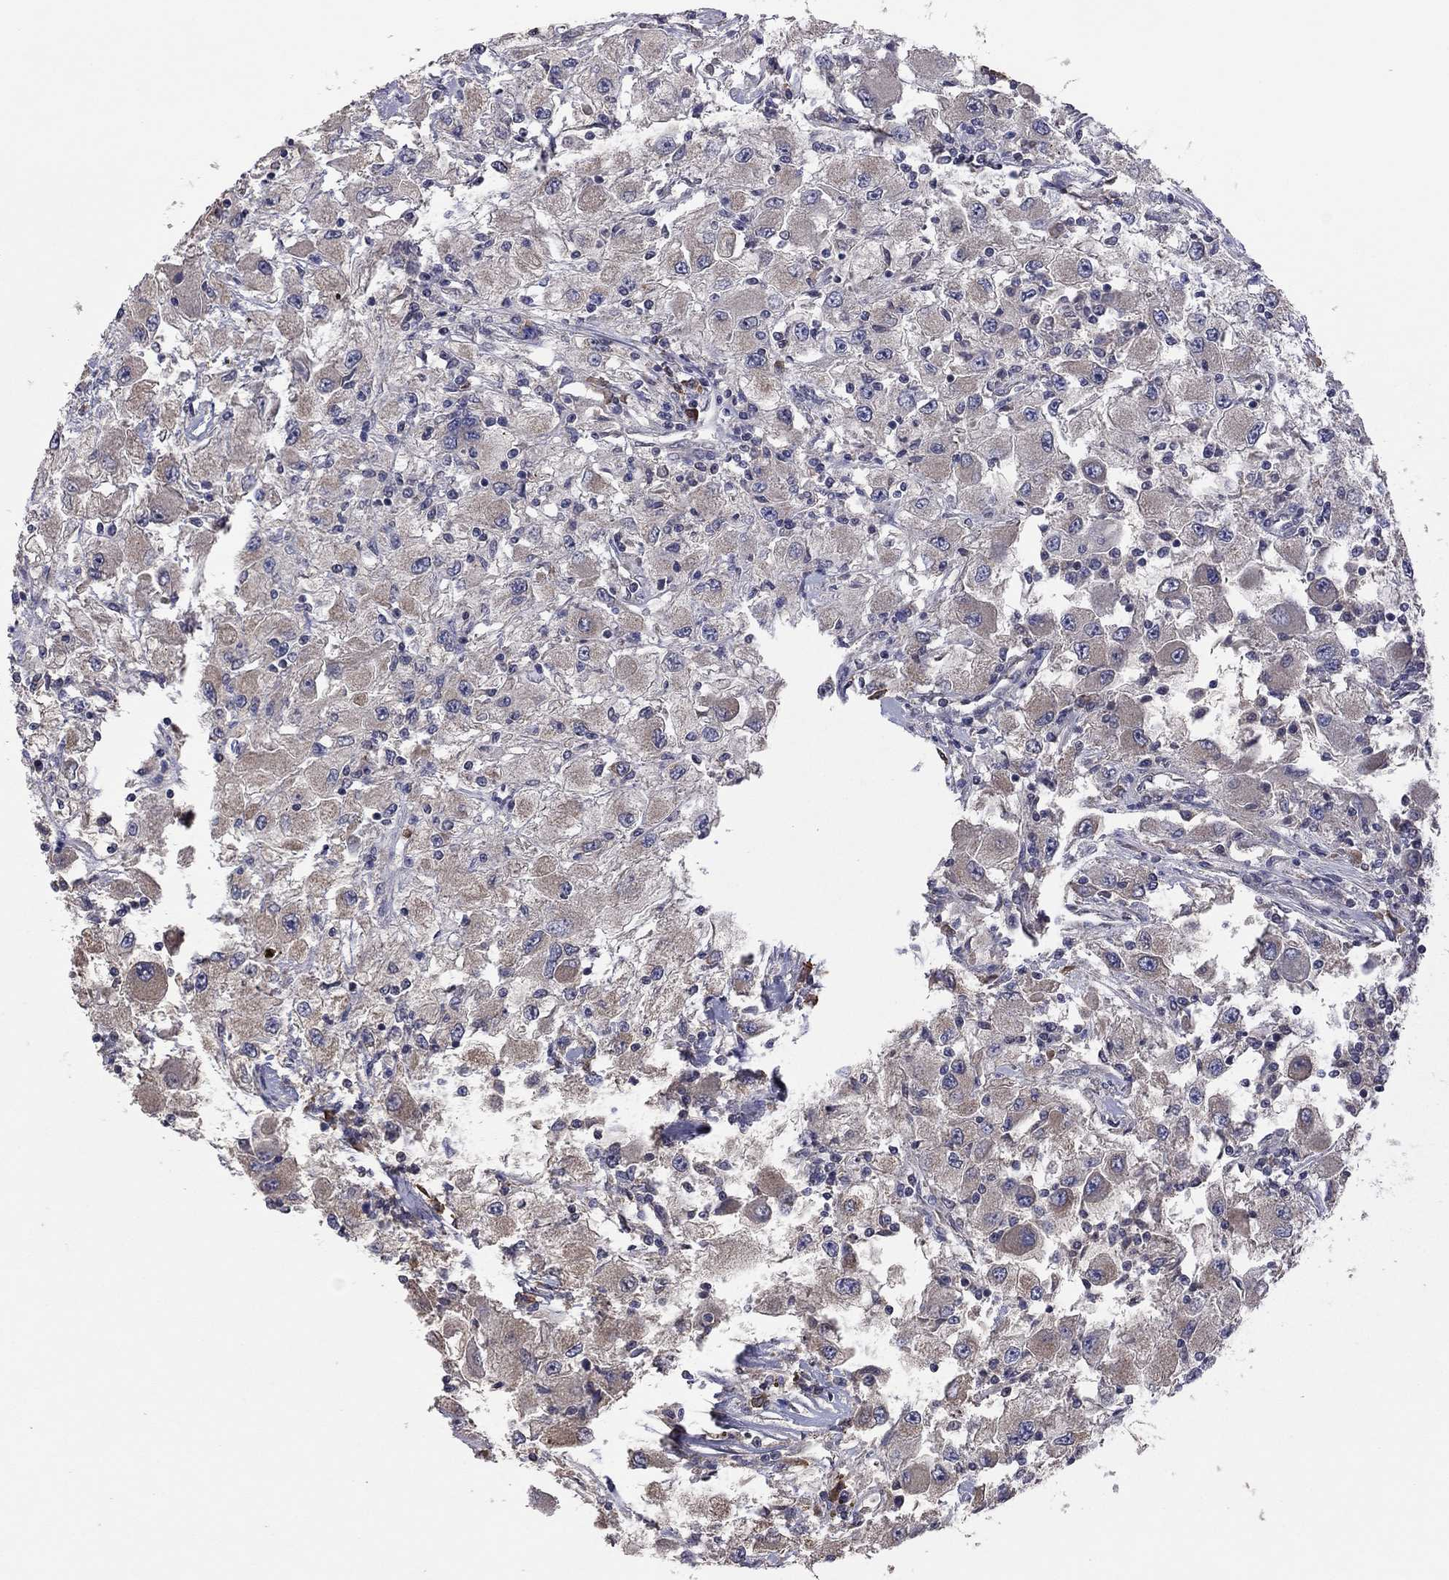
{"staining": {"intensity": "weak", "quantity": "25%-75%", "location": "cytoplasmic/membranous"}, "tissue": "renal cancer", "cell_type": "Tumor cells", "image_type": "cancer", "snomed": [{"axis": "morphology", "description": "Adenocarcinoma, NOS"}, {"axis": "topography", "description": "Kidney"}], "caption": "Weak cytoplasmic/membranous protein positivity is seen in about 25%-75% of tumor cells in renal cancer (adenocarcinoma).", "gene": "TSNARE1", "patient": {"sex": "female", "age": 67}}